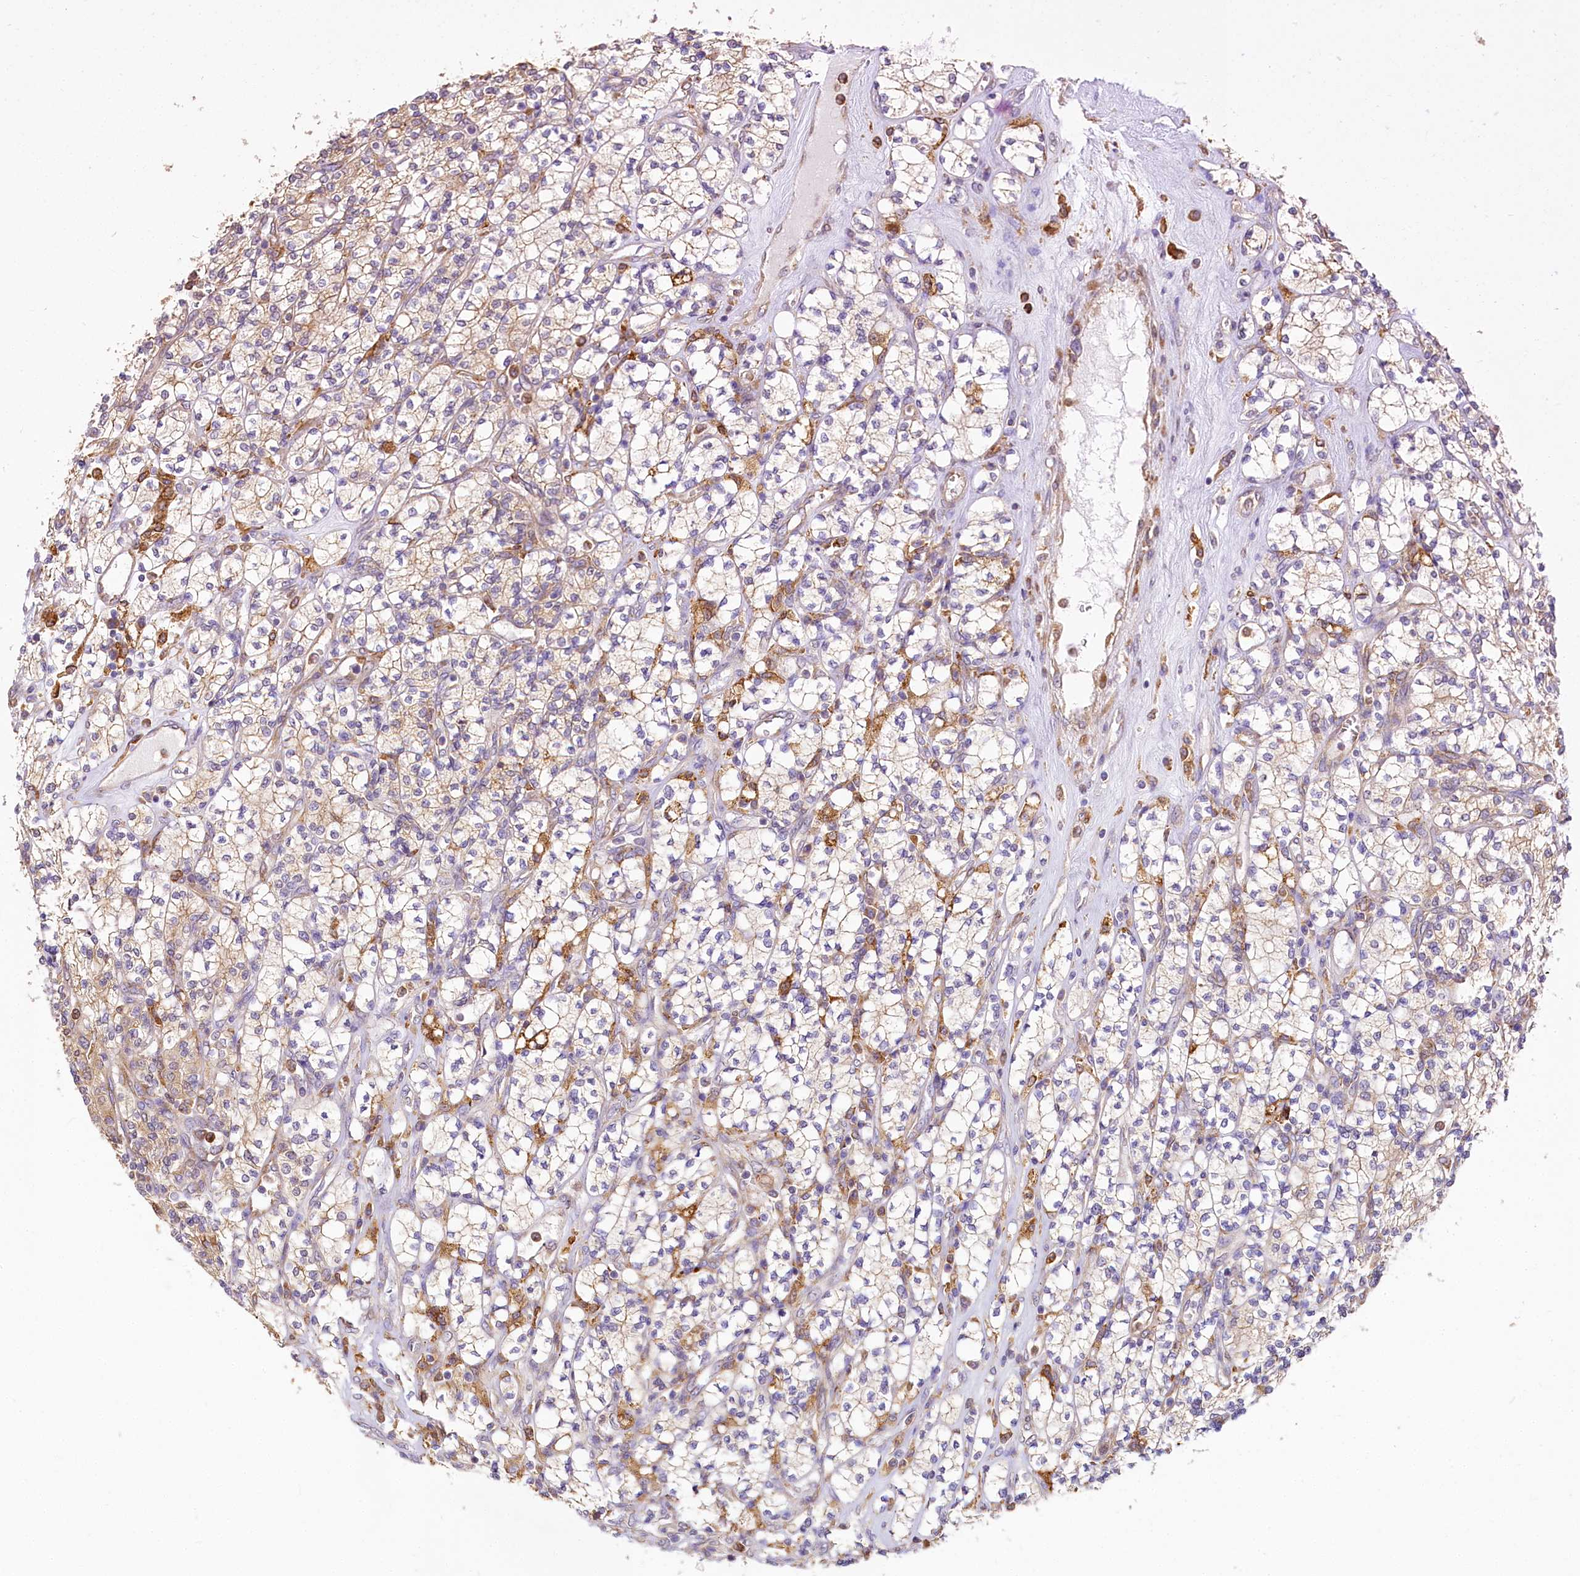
{"staining": {"intensity": "moderate", "quantity": "25%-75%", "location": "cytoplasmic/membranous"}, "tissue": "renal cancer", "cell_type": "Tumor cells", "image_type": "cancer", "snomed": [{"axis": "morphology", "description": "Adenocarcinoma, NOS"}, {"axis": "topography", "description": "Kidney"}], "caption": "The image shows immunohistochemical staining of renal cancer (adenocarcinoma). There is moderate cytoplasmic/membranous expression is seen in about 25%-75% of tumor cells.", "gene": "PPIP5K2", "patient": {"sex": "male", "age": 77}}